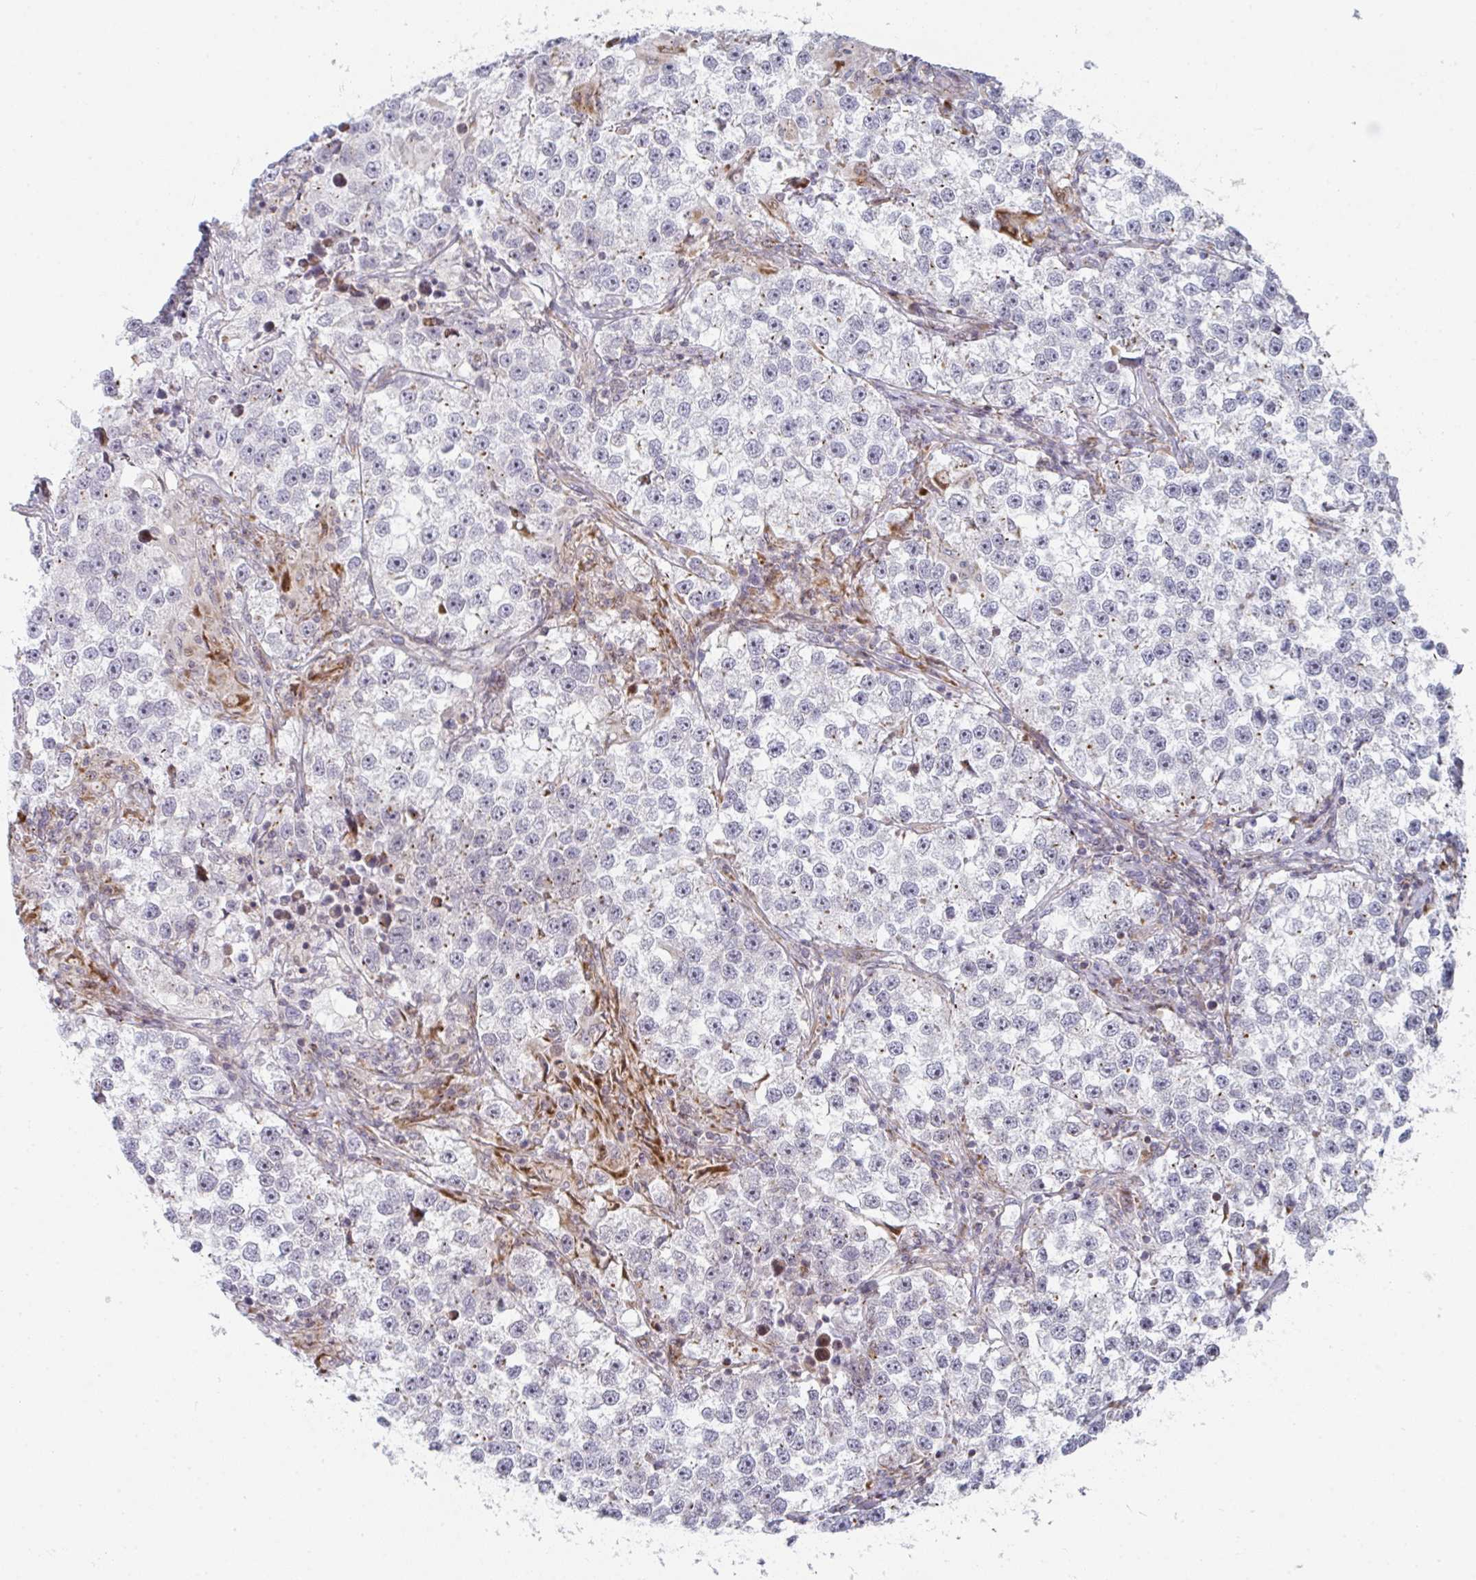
{"staining": {"intensity": "negative", "quantity": "none", "location": "none"}, "tissue": "testis cancer", "cell_type": "Tumor cells", "image_type": "cancer", "snomed": [{"axis": "morphology", "description": "Seminoma, NOS"}, {"axis": "topography", "description": "Testis"}], "caption": "This is an IHC histopathology image of human testis cancer. There is no staining in tumor cells.", "gene": "PRKCH", "patient": {"sex": "male", "age": 46}}